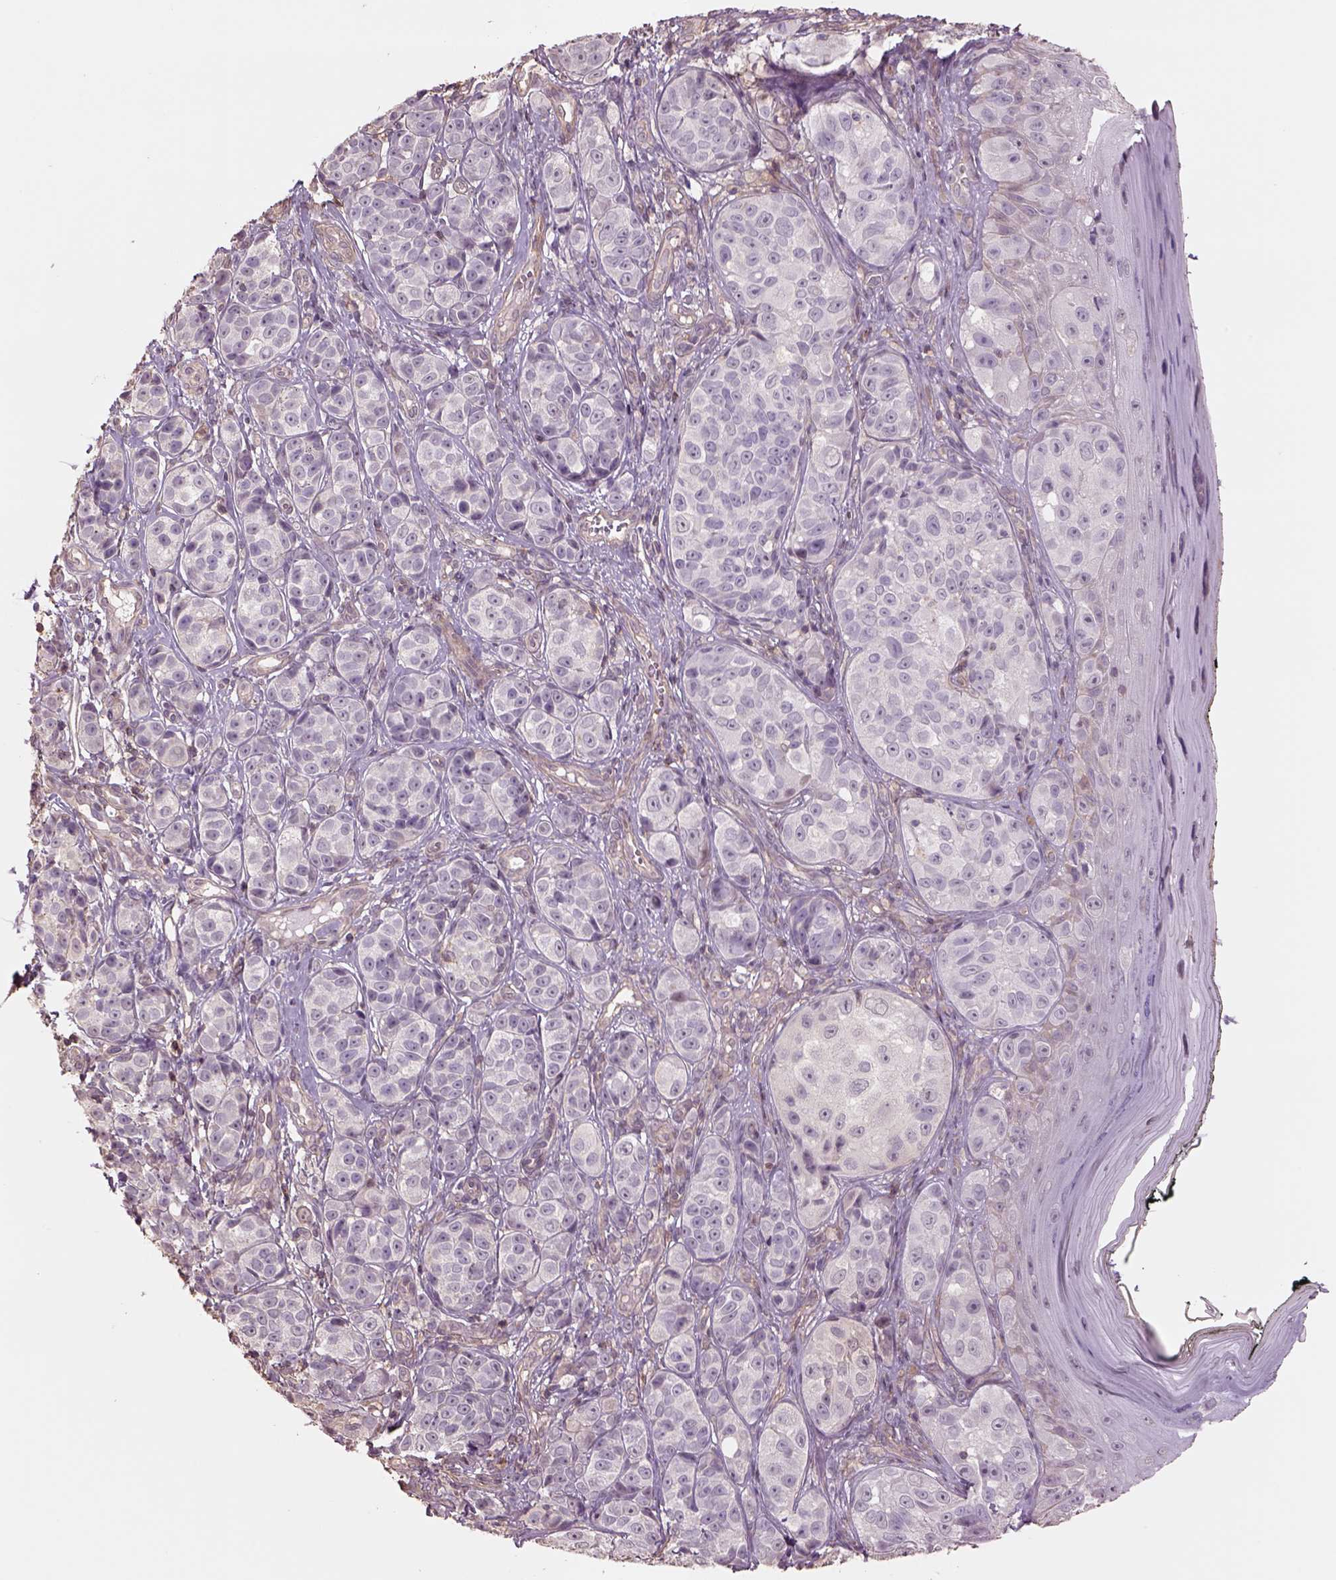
{"staining": {"intensity": "negative", "quantity": "none", "location": "none"}, "tissue": "melanoma", "cell_type": "Tumor cells", "image_type": "cancer", "snomed": [{"axis": "morphology", "description": "Malignant melanoma, NOS"}, {"axis": "topography", "description": "Skin"}], "caption": "Micrograph shows no significant protein staining in tumor cells of melanoma.", "gene": "LIN7A", "patient": {"sex": "male", "age": 48}}